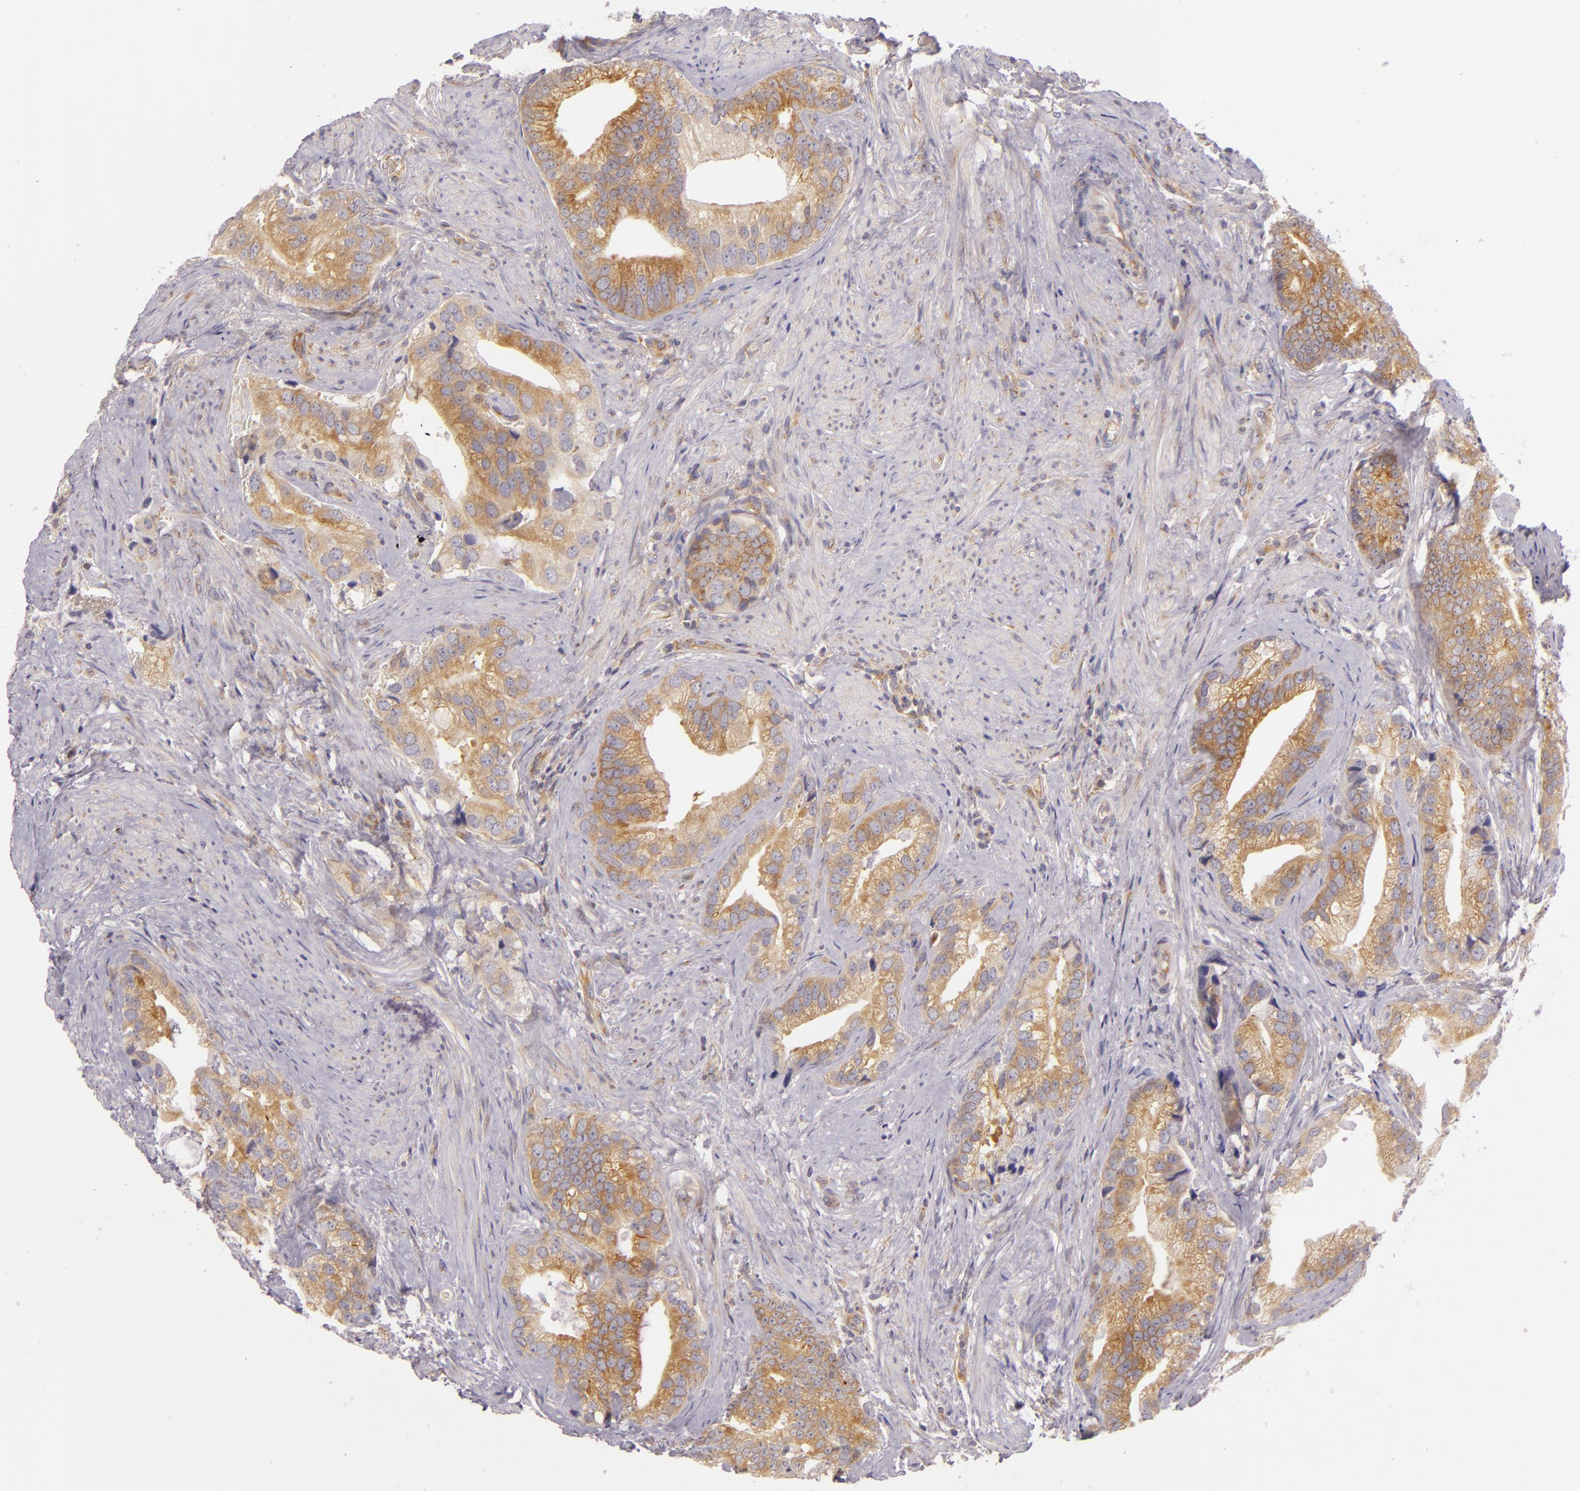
{"staining": {"intensity": "moderate", "quantity": ">75%", "location": "cytoplasmic/membranous"}, "tissue": "prostate cancer", "cell_type": "Tumor cells", "image_type": "cancer", "snomed": [{"axis": "morphology", "description": "Adenocarcinoma, Low grade"}, {"axis": "topography", "description": "Prostate"}], "caption": "High-magnification brightfield microscopy of prostate cancer stained with DAB (brown) and counterstained with hematoxylin (blue). tumor cells exhibit moderate cytoplasmic/membranous expression is identified in approximately>75% of cells.", "gene": "UPF3B", "patient": {"sex": "male", "age": 71}}